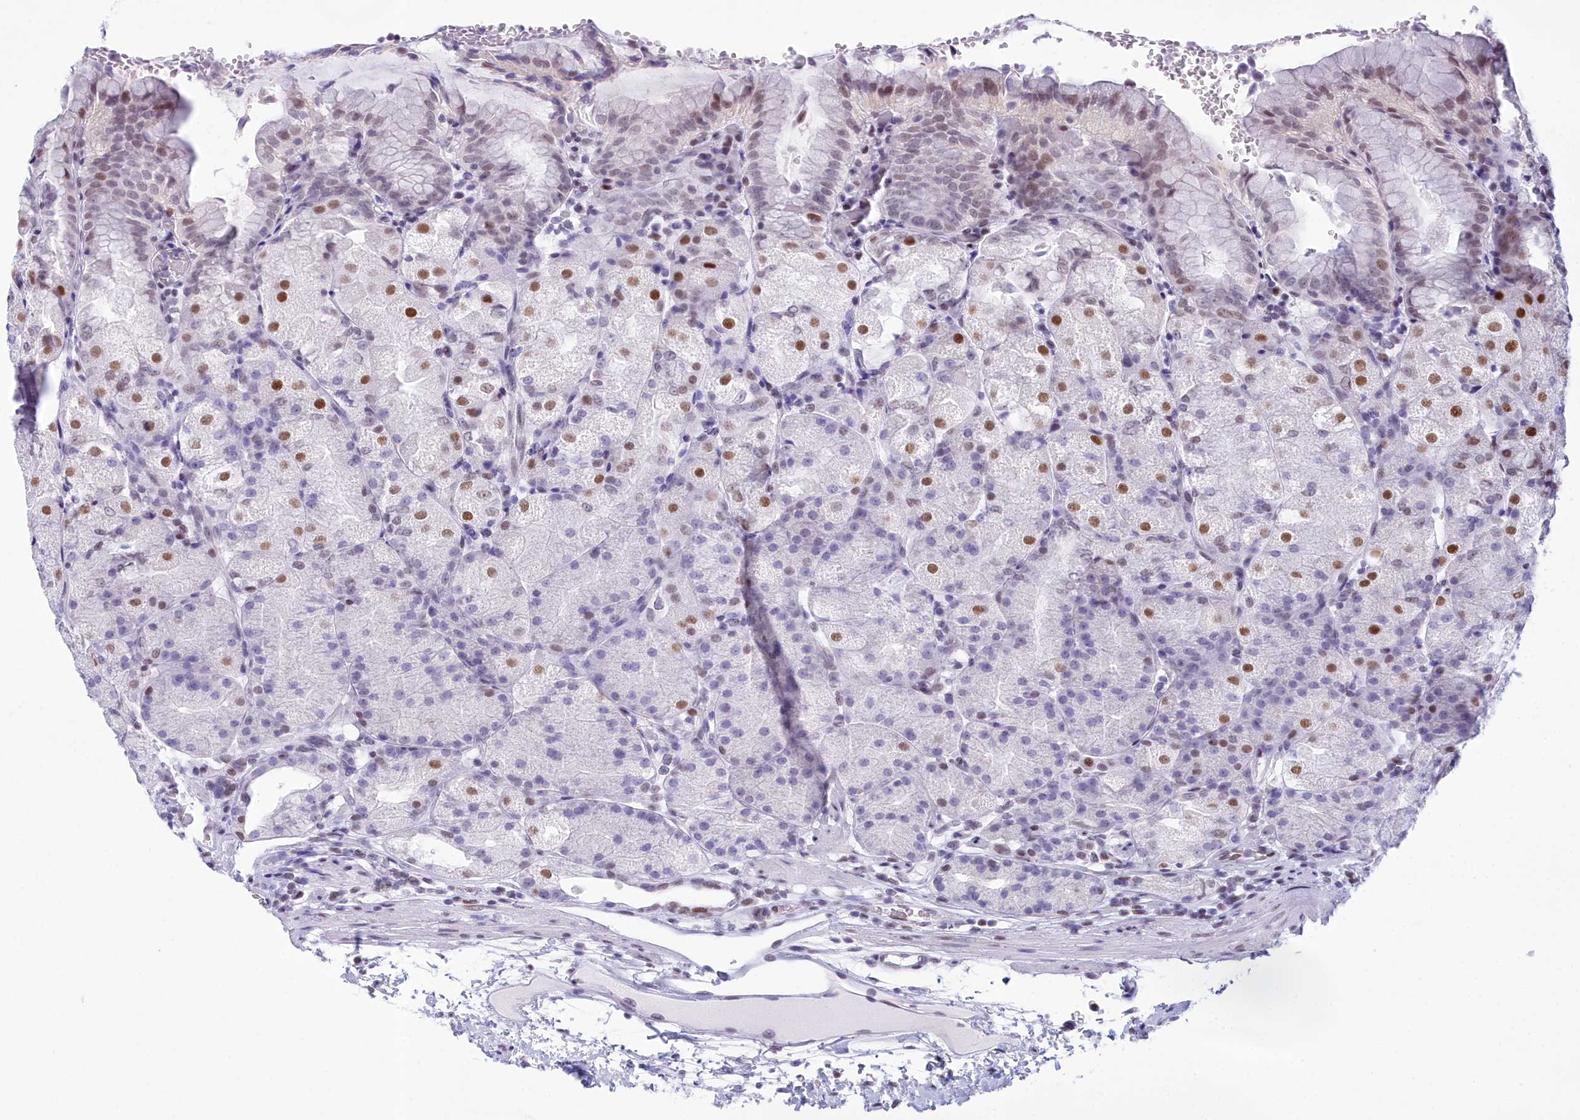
{"staining": {"intensity": "strong", "quantity": "<25%", "location": "nuclear"}, "tissue": "stomach", "cell_type": "Glandular cells", "image_type": "normal", "snomed": [{"axis": "morphology", "description": "Normal tissue, NOS"}, {"axis": "topography", "description": "Stomach, upper"}, {"axis": "topography", "description": "Stomach, lower"}], "caption": "Unremarkable stomach shows strong nuclear expression in approximately <25% of glandular cells, visualized by immunohistochemistry. (DAB IHC with brightfield microscopy, high magnification).", "gene": "CDC26", "patient": {"sex": "male", "age": 62}}